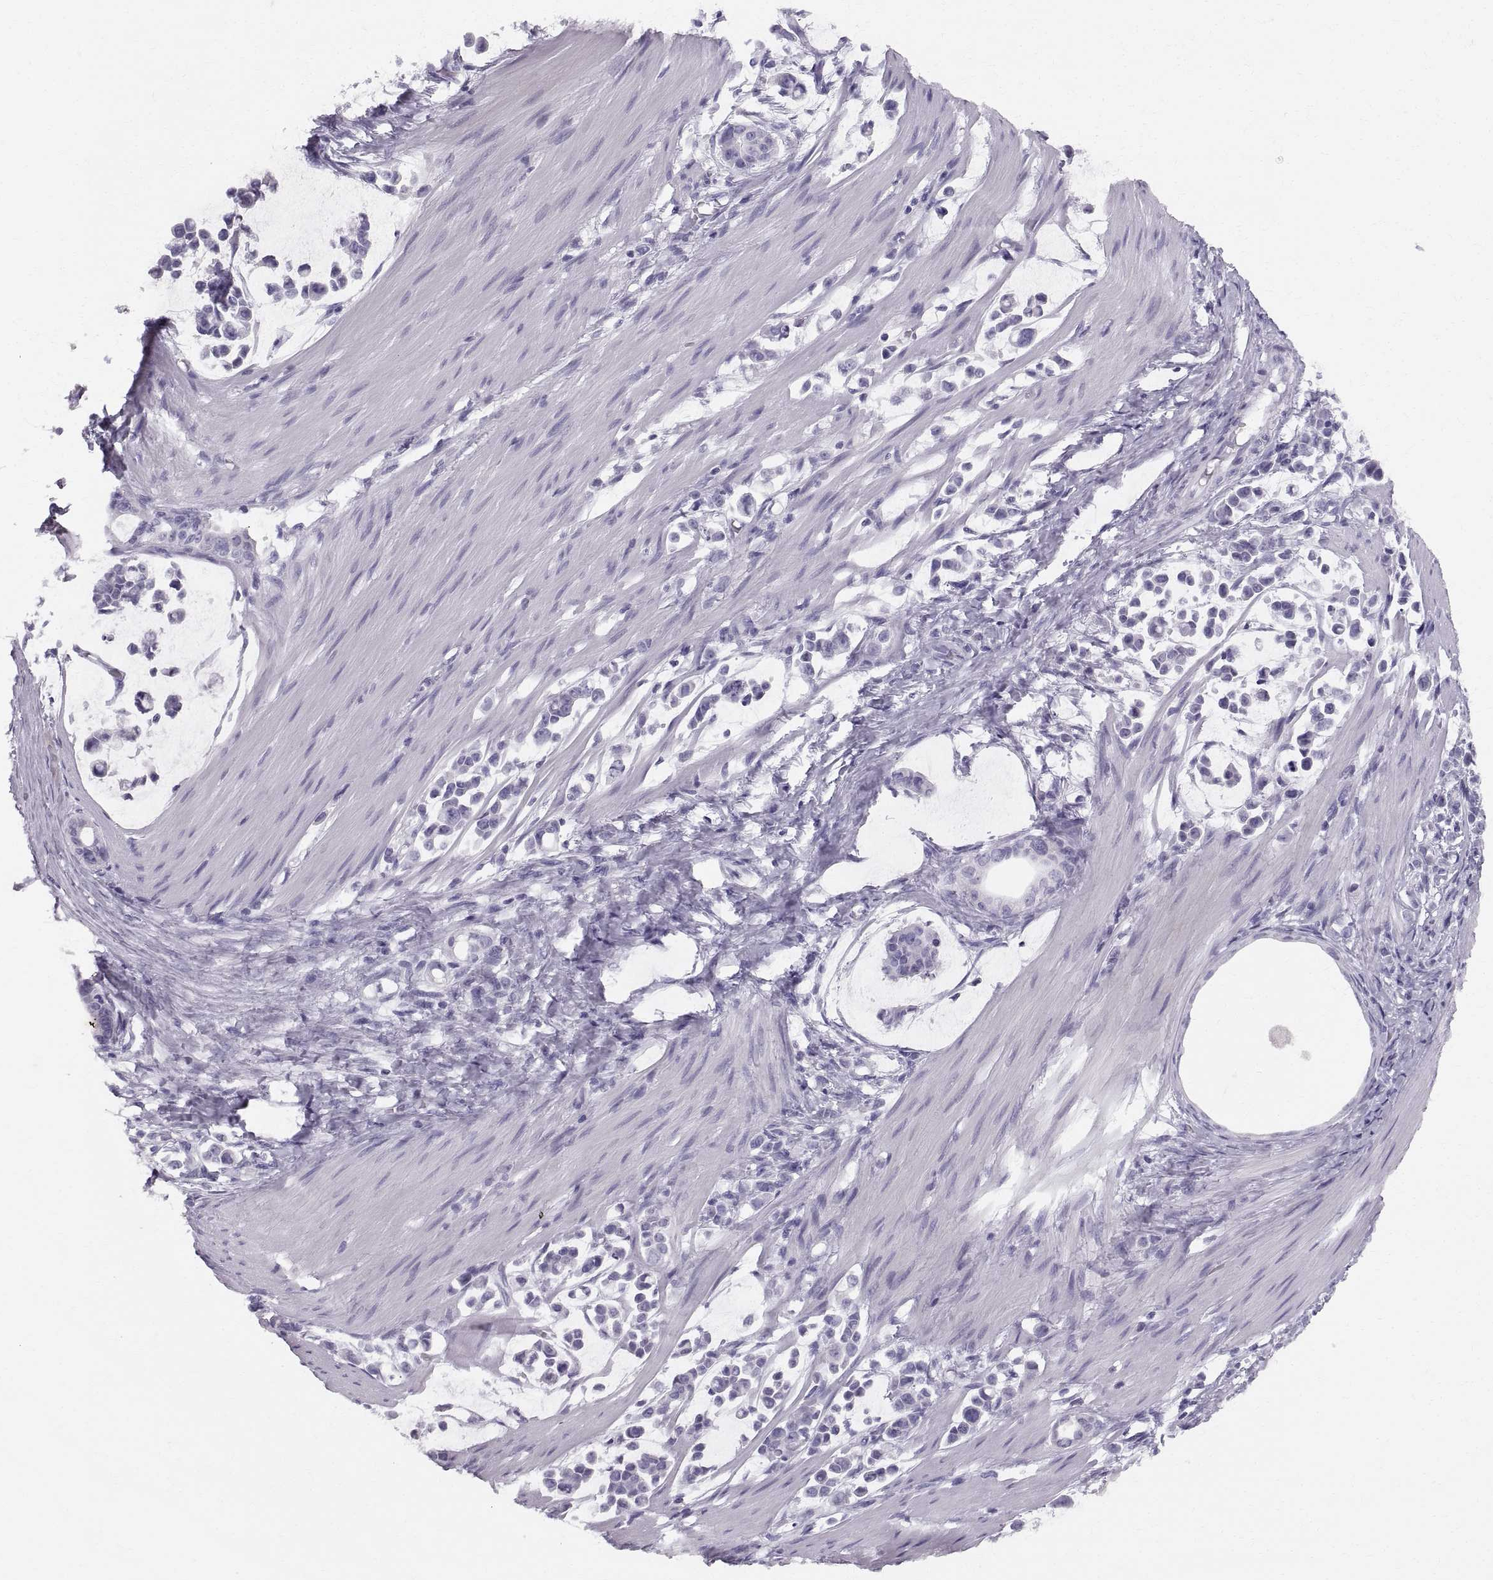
{"staining": {"intensity": "negative", "quantity": "none", "location": "none"}, "tissue": "stomach cancer", "cell_type": "Tumor cells", "image_type": "cancer", "snomed": [{"axis": "morphology", "description": "Adenocarcinoma, NOS"}, {"axis": "topography", "description": "Stomach"}], "caption": "High magnification brightfield microscopy of stomach cancer (adenocarcinoma) stained with DAB (3,3'-diaminobenzidine) (brown) and counterstained with hematoxylin (blue): tumor cells show no significant positivity.", "gene": "SLC22A6", "patient": {"sex": "male", "age": 82}}